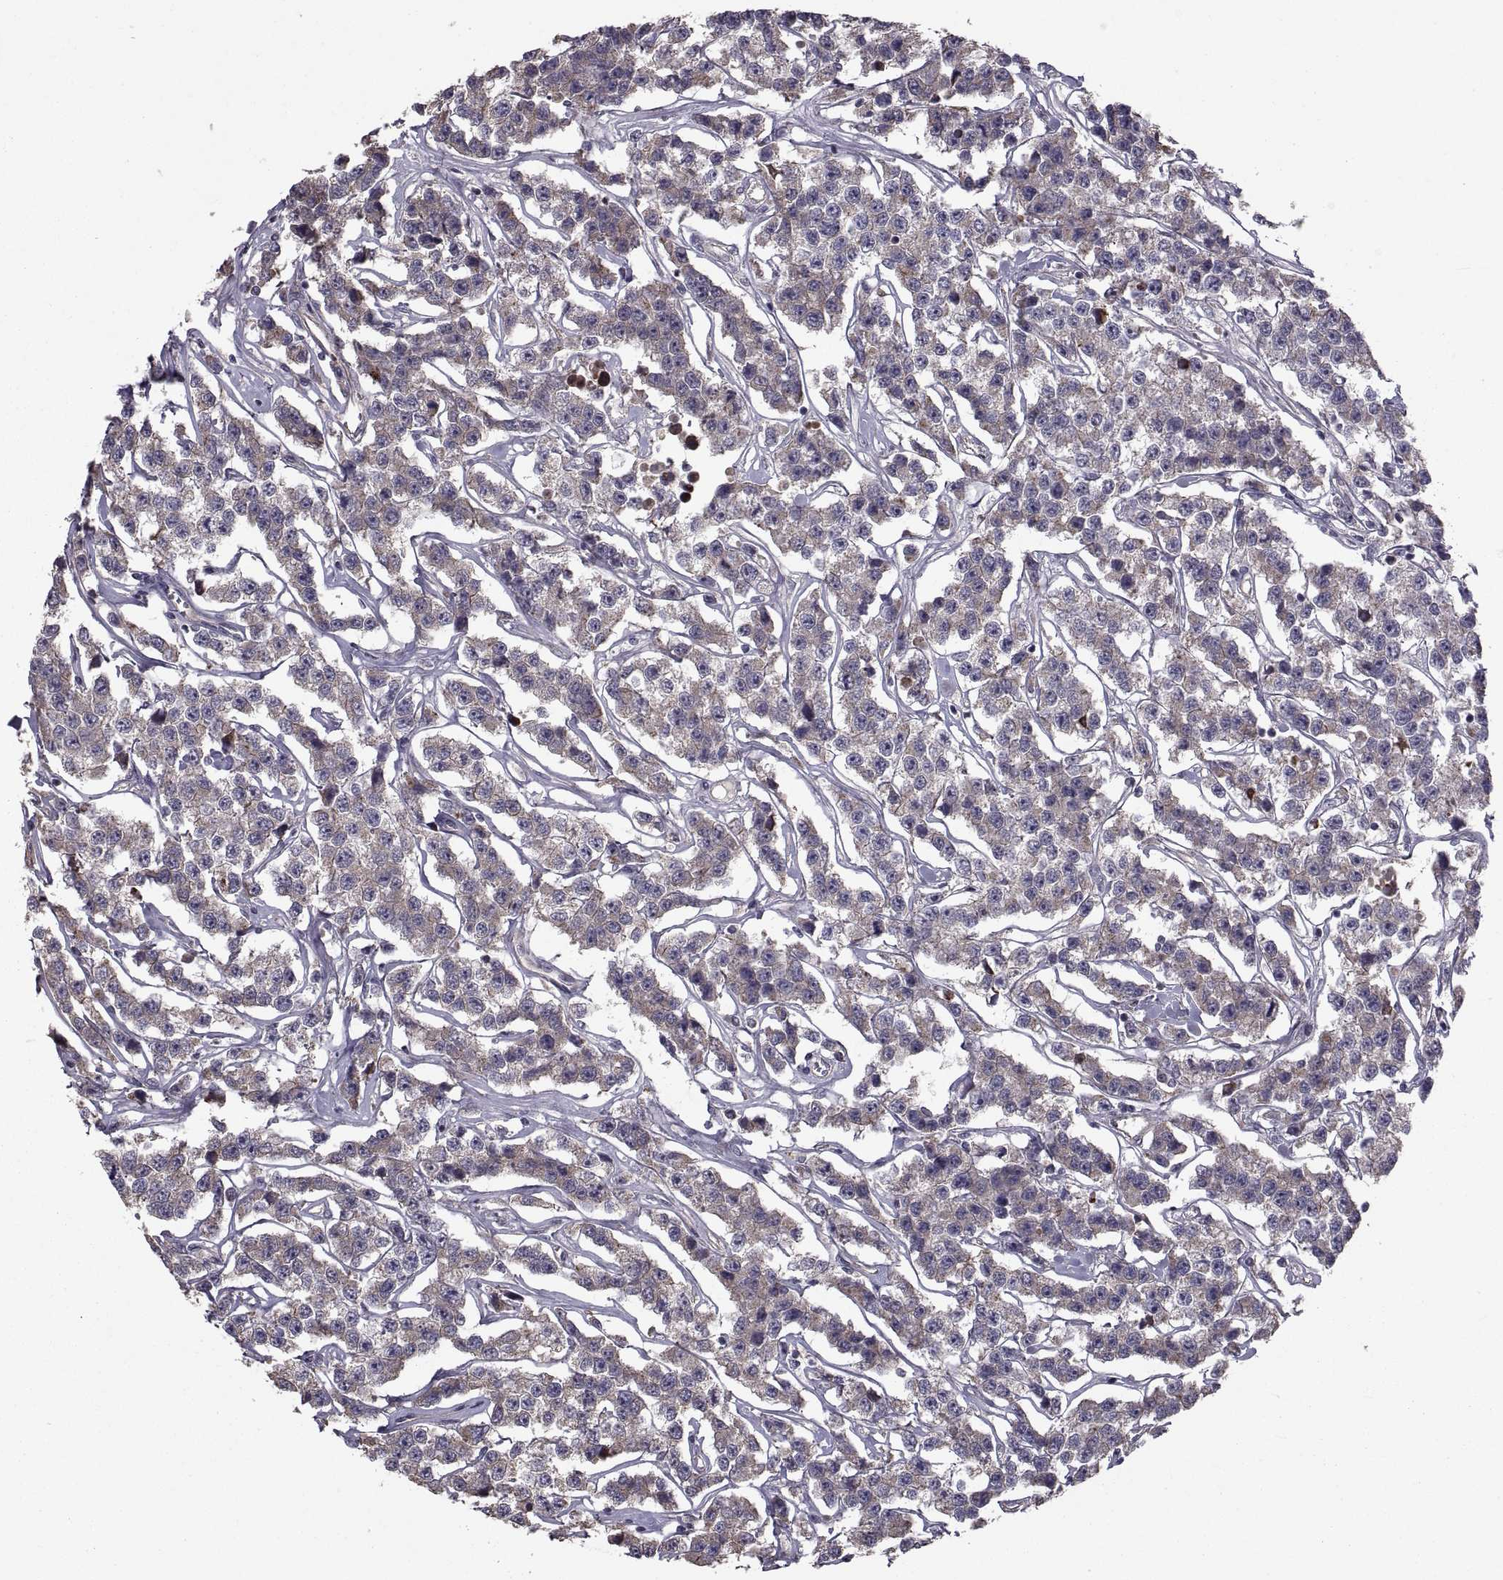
{"staining": {"intensity": "weak", "quantity": ">75%", "location": "cytoplasmic/membranous"}, "tissue": "testis cancer", "cell_type": "Tumor cells", "image_type": "cancer", "snomed": [{"axis": "morphology", "description": "Seminoma, NOS"}, {"axis": "topography", "description": "Testis"}], "caption": "There is low levels of weak cytoplasmic/membranous expression in tumor cells of testis cancer, as demonstrated by immunohistochemical staining (brown color).", "gene": "PMM2", "patient": {"sex": "male", "age": 59}}